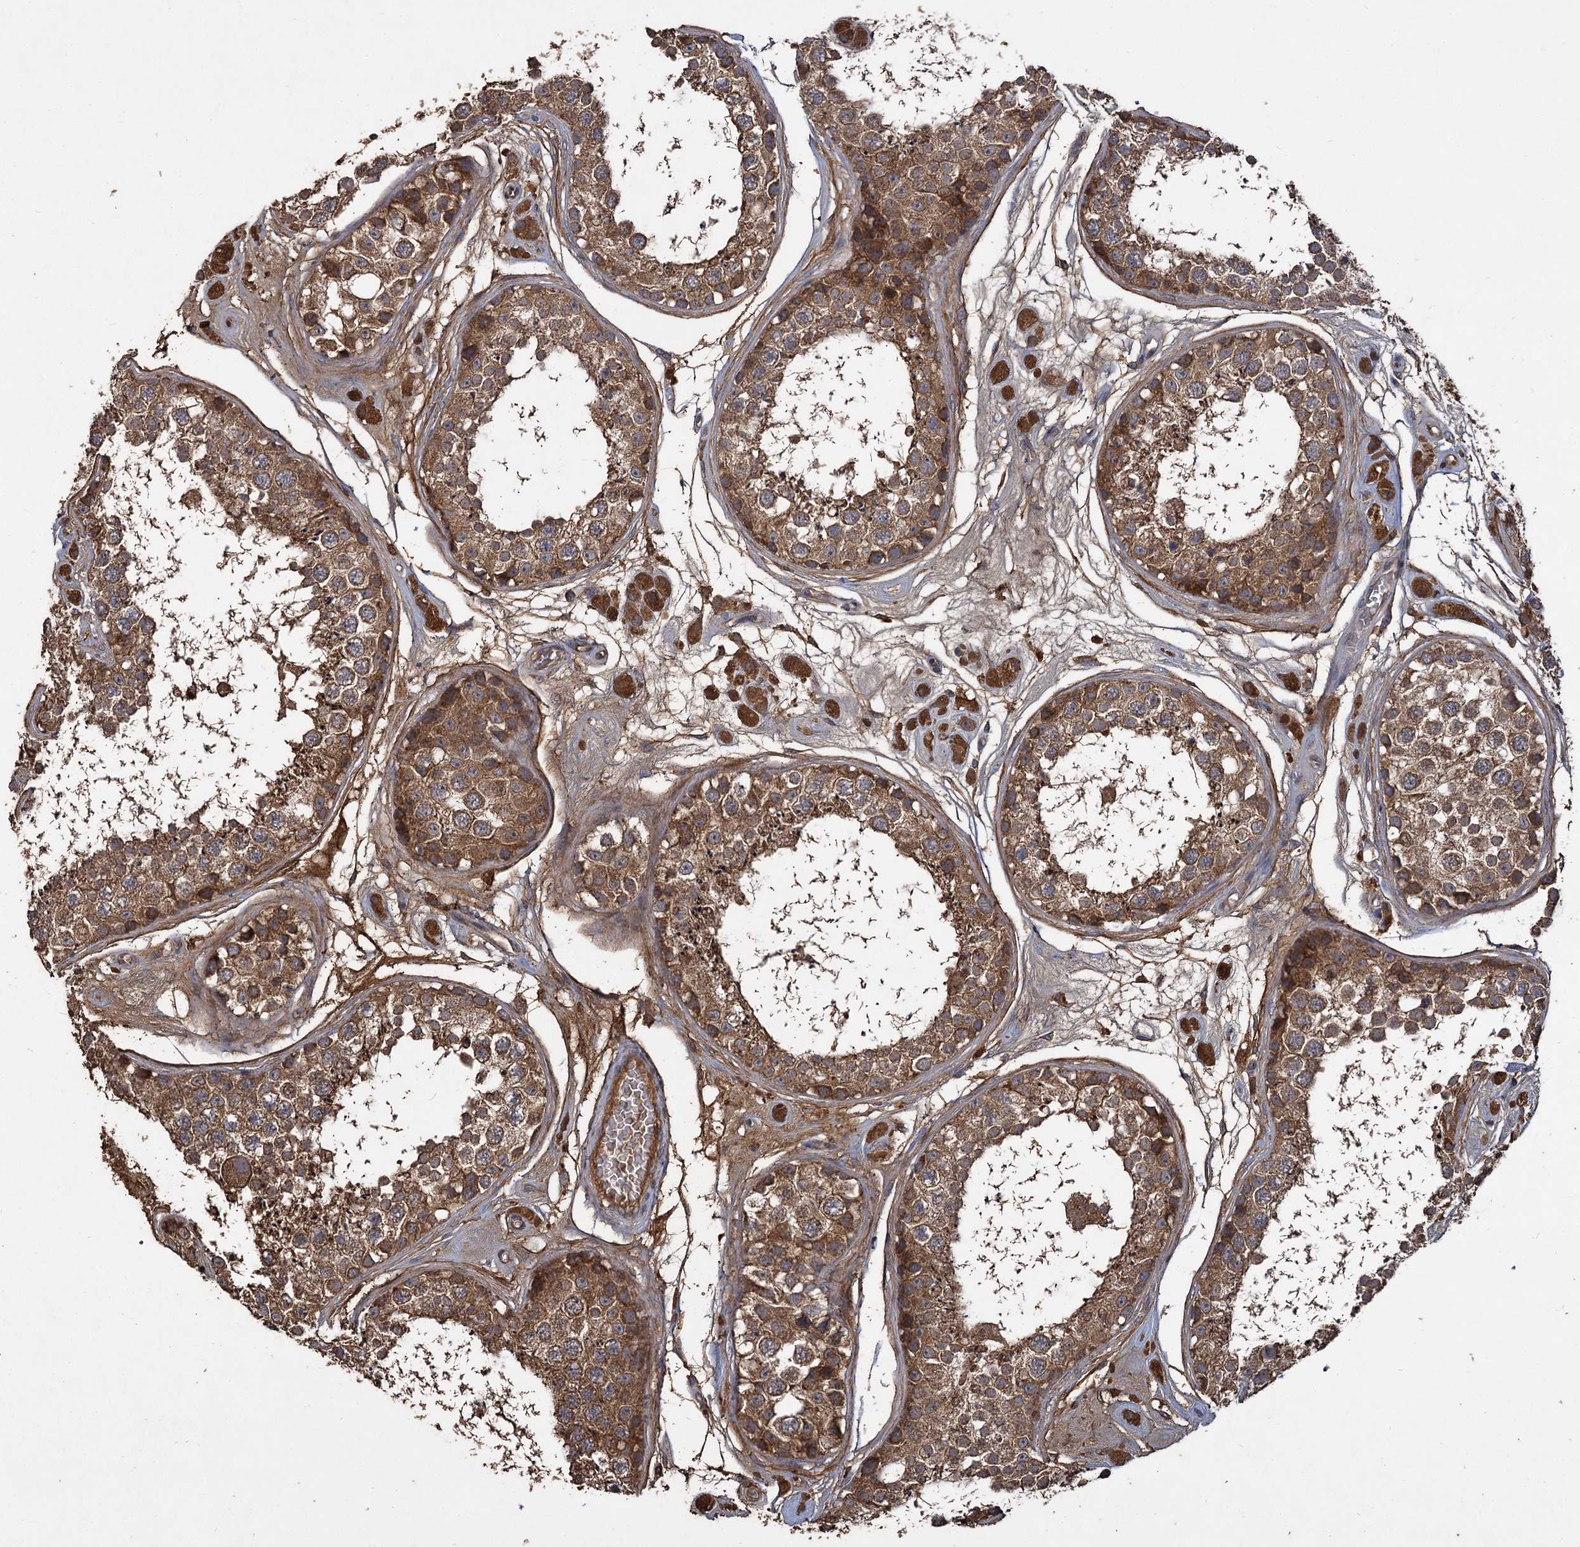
{"staining": {"intensity": "moderate", "quantity": ">75%", "location": "cytoplasmic/membranous"}, "tissue": "testis", "cell_type": "Cells in seminiferous ducts", "image_type": "normal", "snomed": [{"axis": "morphology", "description": "Normal tissue, NOS"}, {"axis": "topography", "description": "Testis"}], "caption": "This micrograph exhibits immunohistochemistry (IHC) staining of benign human testis, with medium moderate cytoplasmic/membranous positivity in about >75% of cells in seminiferous ducts.", "gene": "GCLC", "patient": {"sex": "male", "age": 25}}